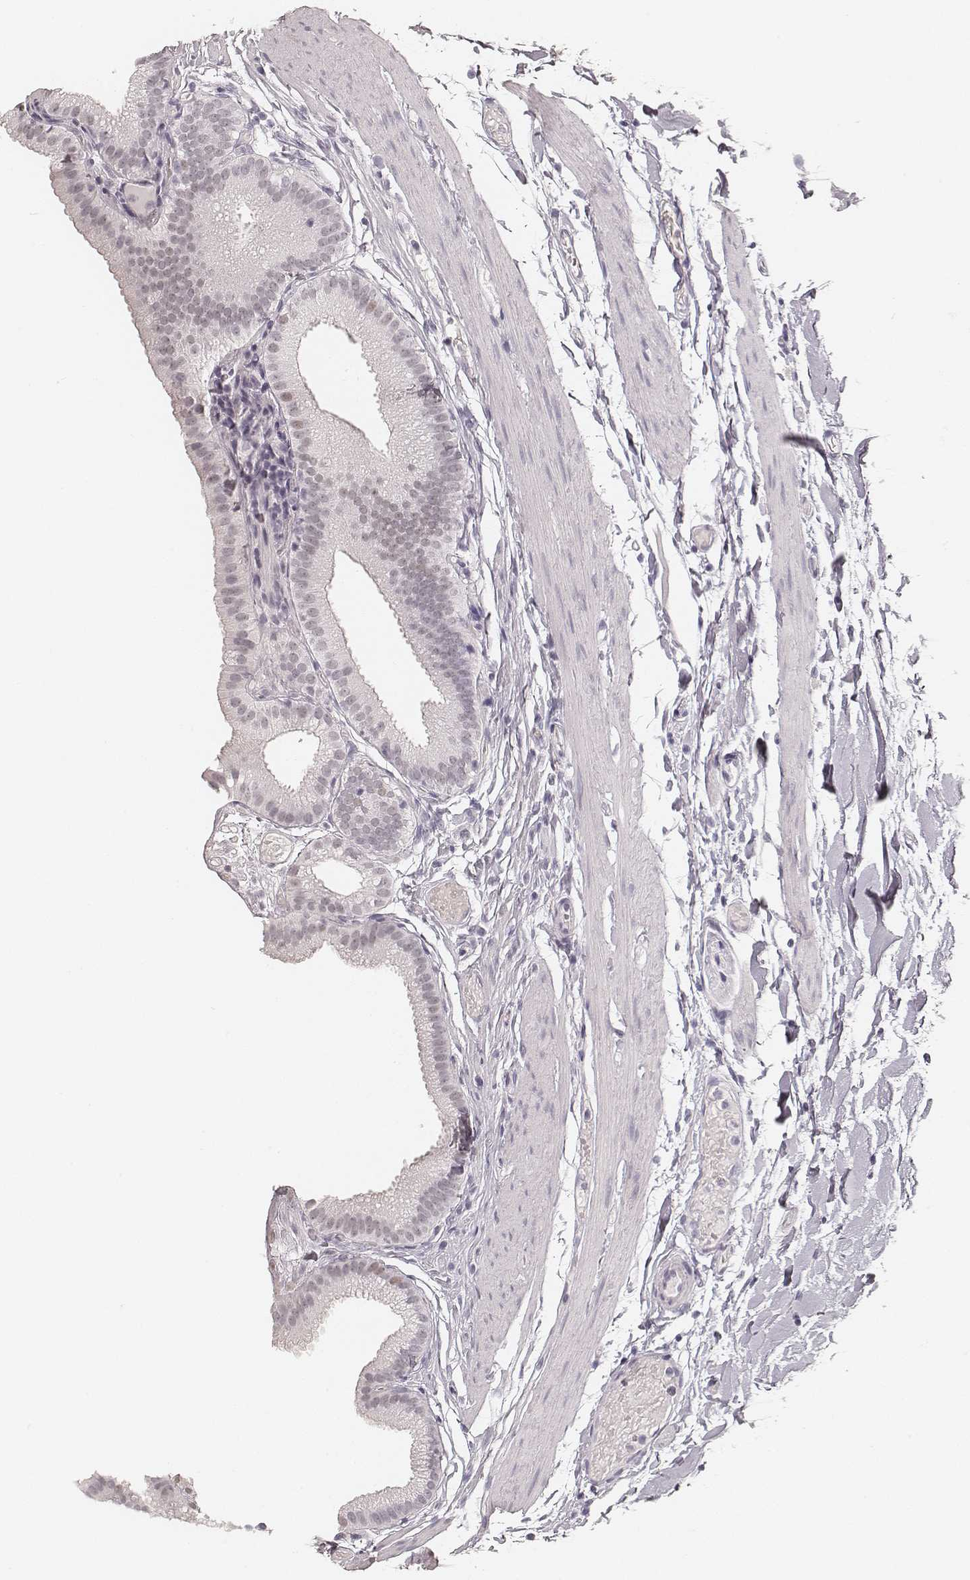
{"staining": {"intensity": "weak", "quantity": "25%-75%", "location": "nuclear"}, "tissue": "gallbladder", "cell_type": "Glandular cells", "image_type": "normal", "snomed": [{"axis": "morphology", "description": "Normal tissue, NOS"}, {"axis": "topography", "description": "Gallbladder"}], "caption": "Gallbladder stained for a protein reveals weak nuclear positivity in glandular cells.", "gene": "HNF4G", "patient": {"sex": "female", "age": 45}}